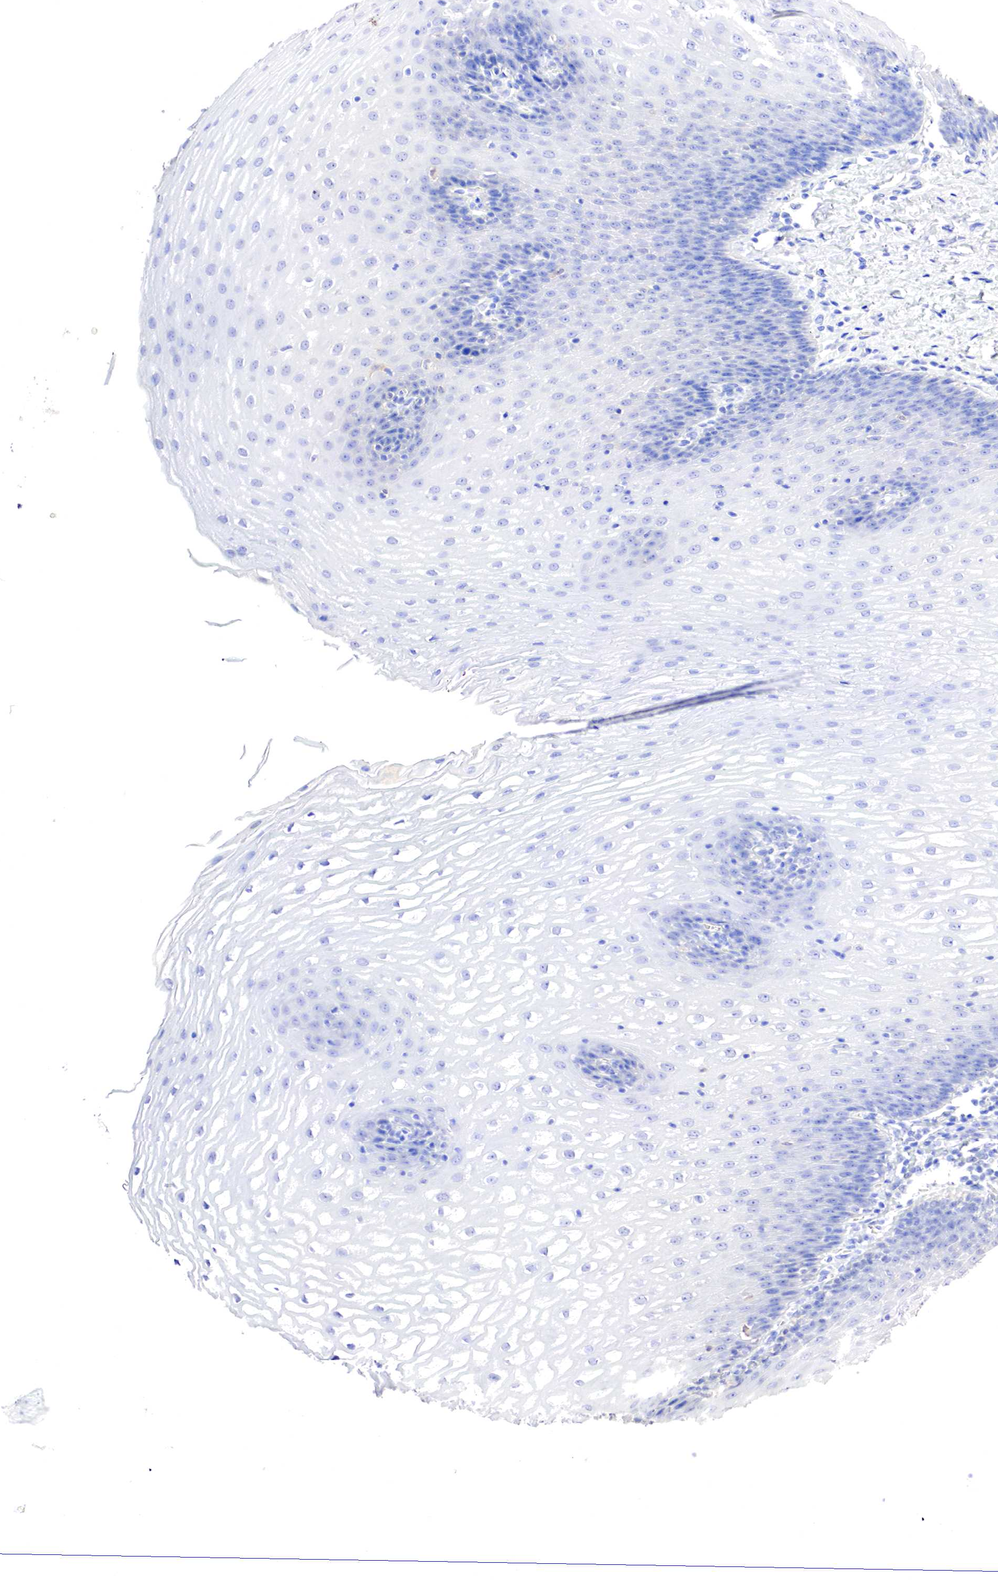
{"staining": {"intensity": "negative", "quantity": "none", "location": "none"}, "tissue": "esophagus", "cell_type": "Squamous epithelial cells", "image_type": "normal", "snomed": [{"axis": "morphology", "description": "Normal tissue, NOS"}, {"axis": "topography", "description": "Esophagus"}], "caption": "Immunohistochemistry of benign human esophagus reveals no expression in squamous epithelial cells.", "gene": "GATA1", "patient": {"sex": "female", "age": 61}}